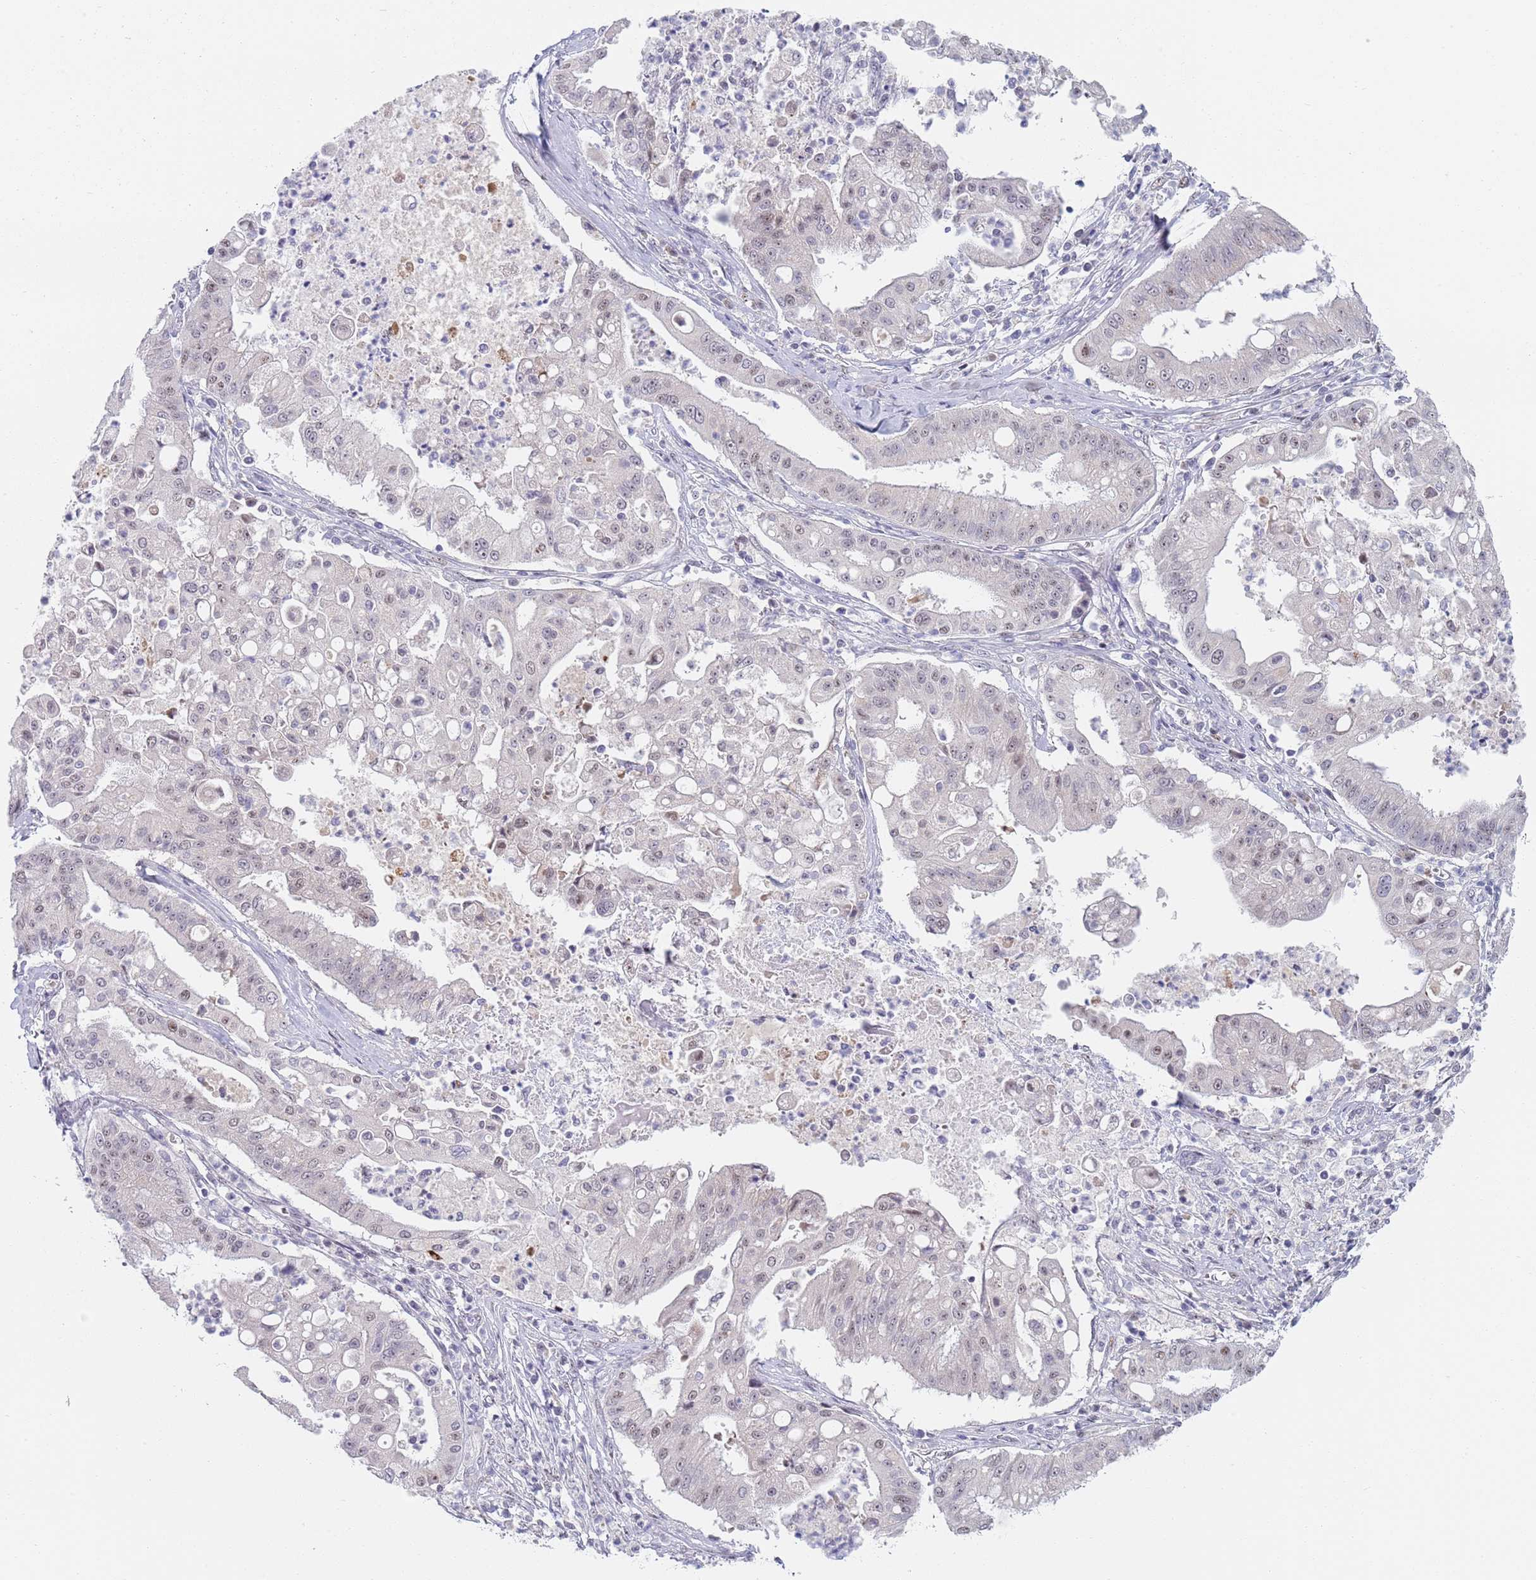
{"staining": {"intensity": "weak", "quantity": "<25%", "location": "nuclear"}, "tissue": "ovarian cancer", "cell_type": "Tumor cells", "image_type": "cancer", "snomed": [{"axis": "morphology", "description": "Cystadenocarcinoma, mucinous, NOS"}, {"axis": "topography", "description": "Ovary"}], "caption": "Protein analysis of ovarian cancer (mucinous cystadenocarcinoma) reveals no significant staining in tumor cells.", "gene": "PLCL2", "patient": {"sex": "female", "age": 70}}